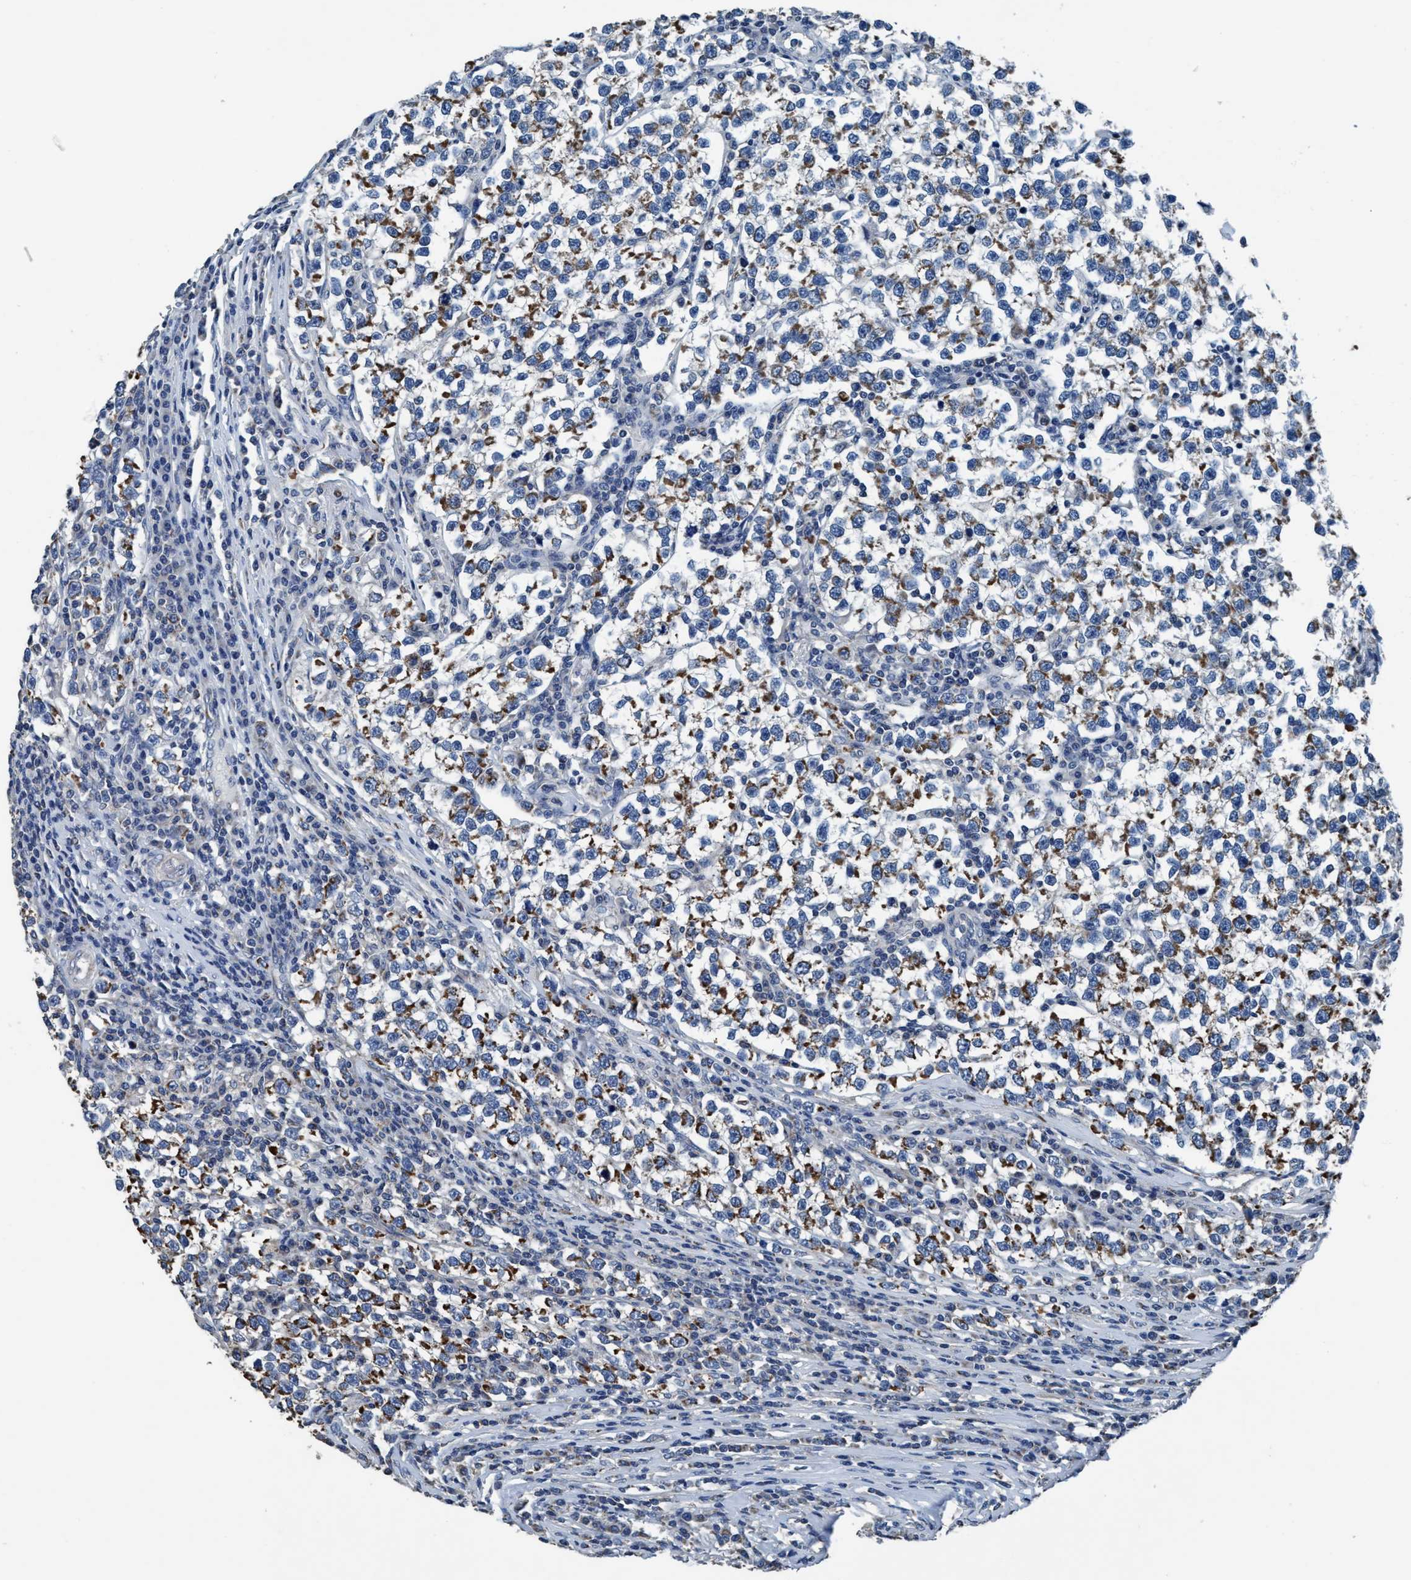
{"staining": {"intensity": "moderate", "quantity": ">75%", "location": "cytoplasmic/membranous"}, "tissue": "testis cancer", "cell_type": "Tumor cells", "image_type": "cancer", "snomed": [{"axis": "morphology", "description": "Normal tissue, NOS"}, {"axis": "morphology", "description": "Seminoma, NOS"}, {"axis": "topography", "description": "Testis"}], "caption": "IHC (DAB (3,3'-diaminobenzidine)) staining of human testis cancer reveals moderate cytoplasmic/membranous protein staining in about >75% of tumor cells.", "gene": "ANKFN1", "patient": {"sex": "male", "age": 43}}